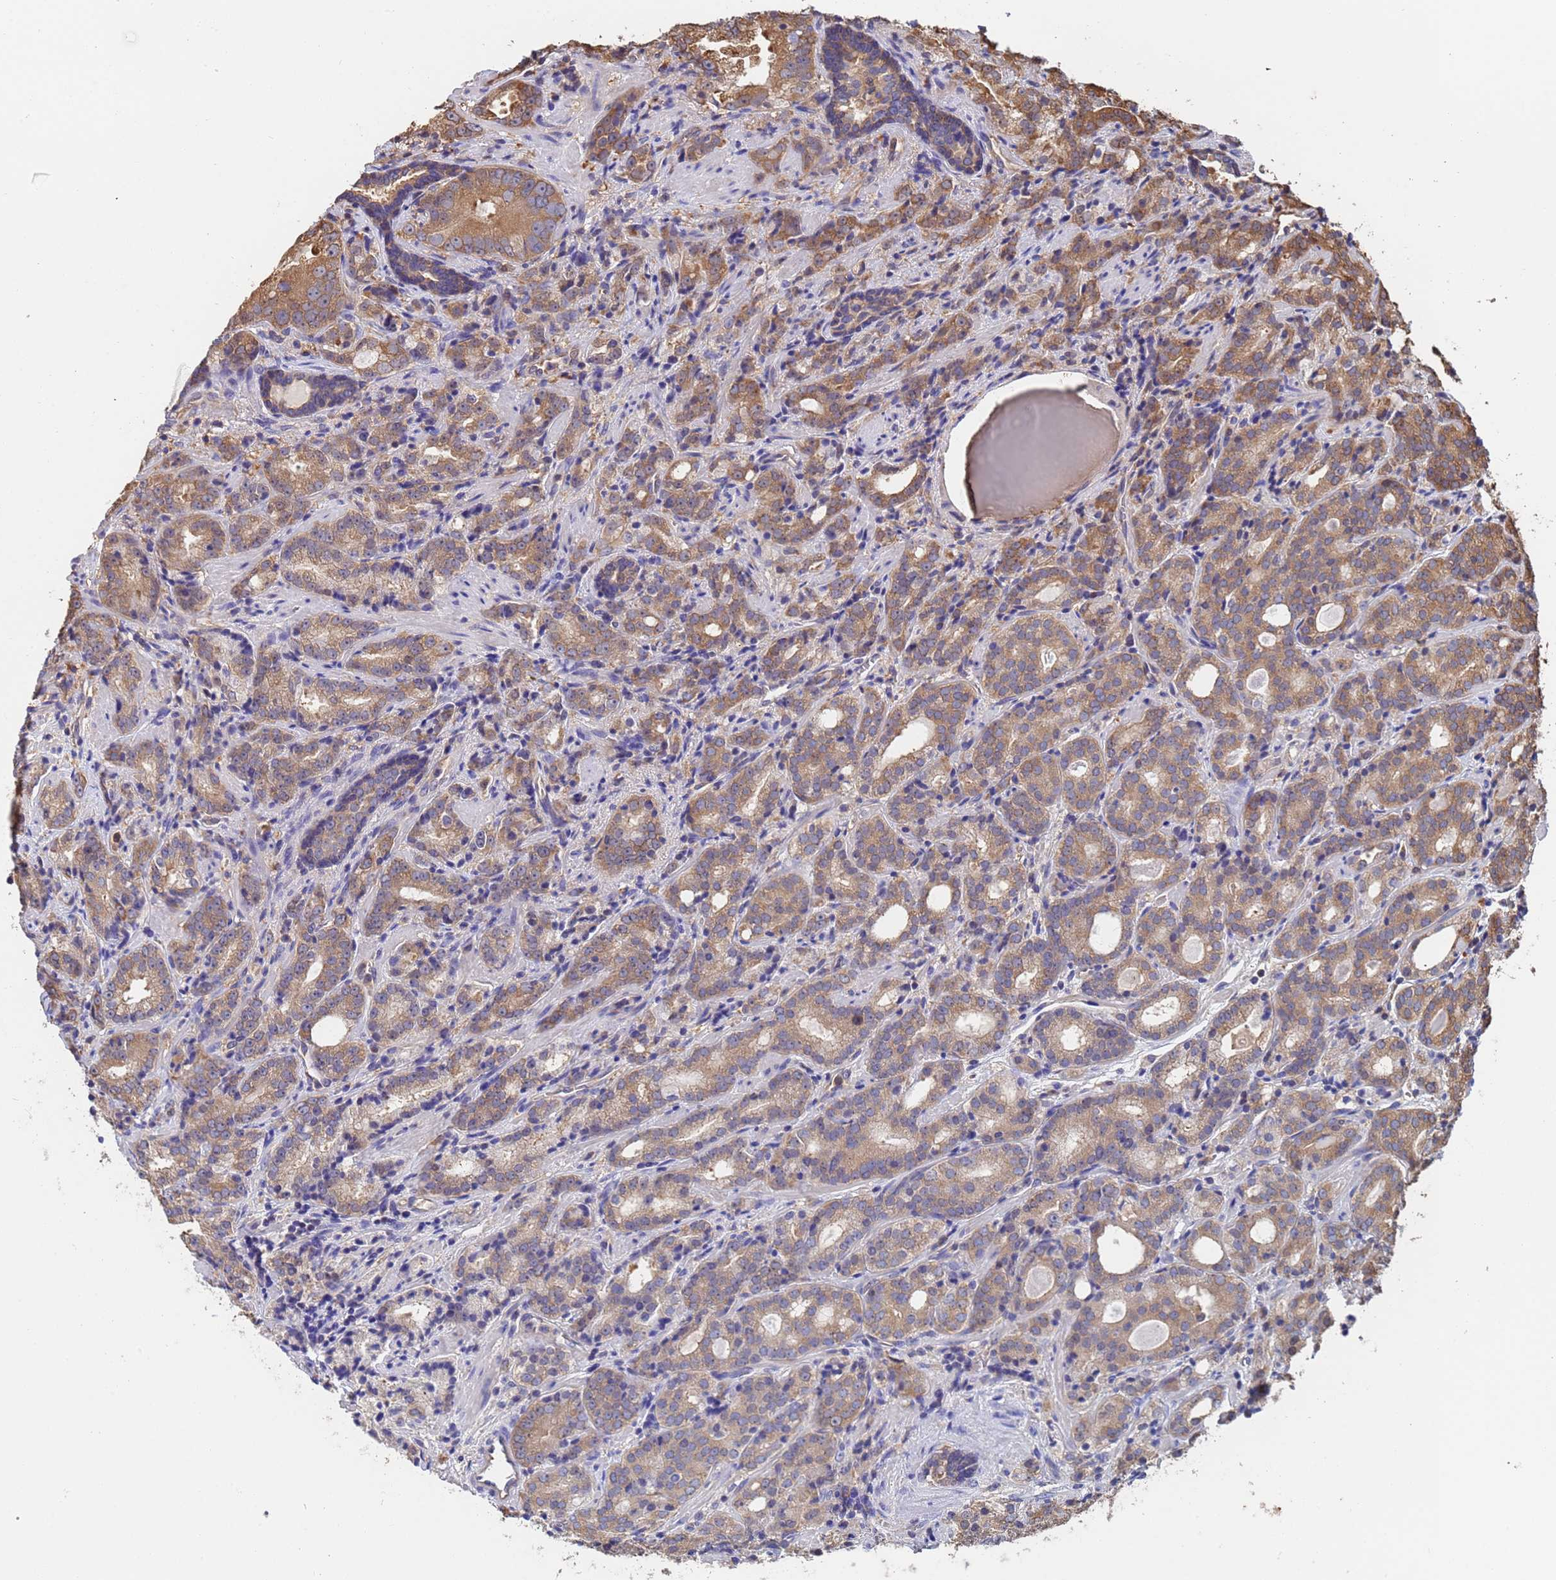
{"staining": {"intensity": "moderate", "quantity": ">75%", "location": "cytoplasmic/membranous"}, "tissue": "prostate cancer", "cell_type": "Tumor cells", "image_type": "cancer", "snomed": [{"axis": "morphology", "description": "Adenocarcinoma, High grade"}, {"axis": "topography", "description": "Prostate"}], "caption": "High-power microscopy captured an IHC micrograph of prostate cancer, revealing moderate cytoplasmic/membranous staining in about >75% of tumor cells. The protein is shown in brown color, while the nuclei are stained blue.", "gene": "FAM25A", "patient": {"sex": "male", "age": 64}}